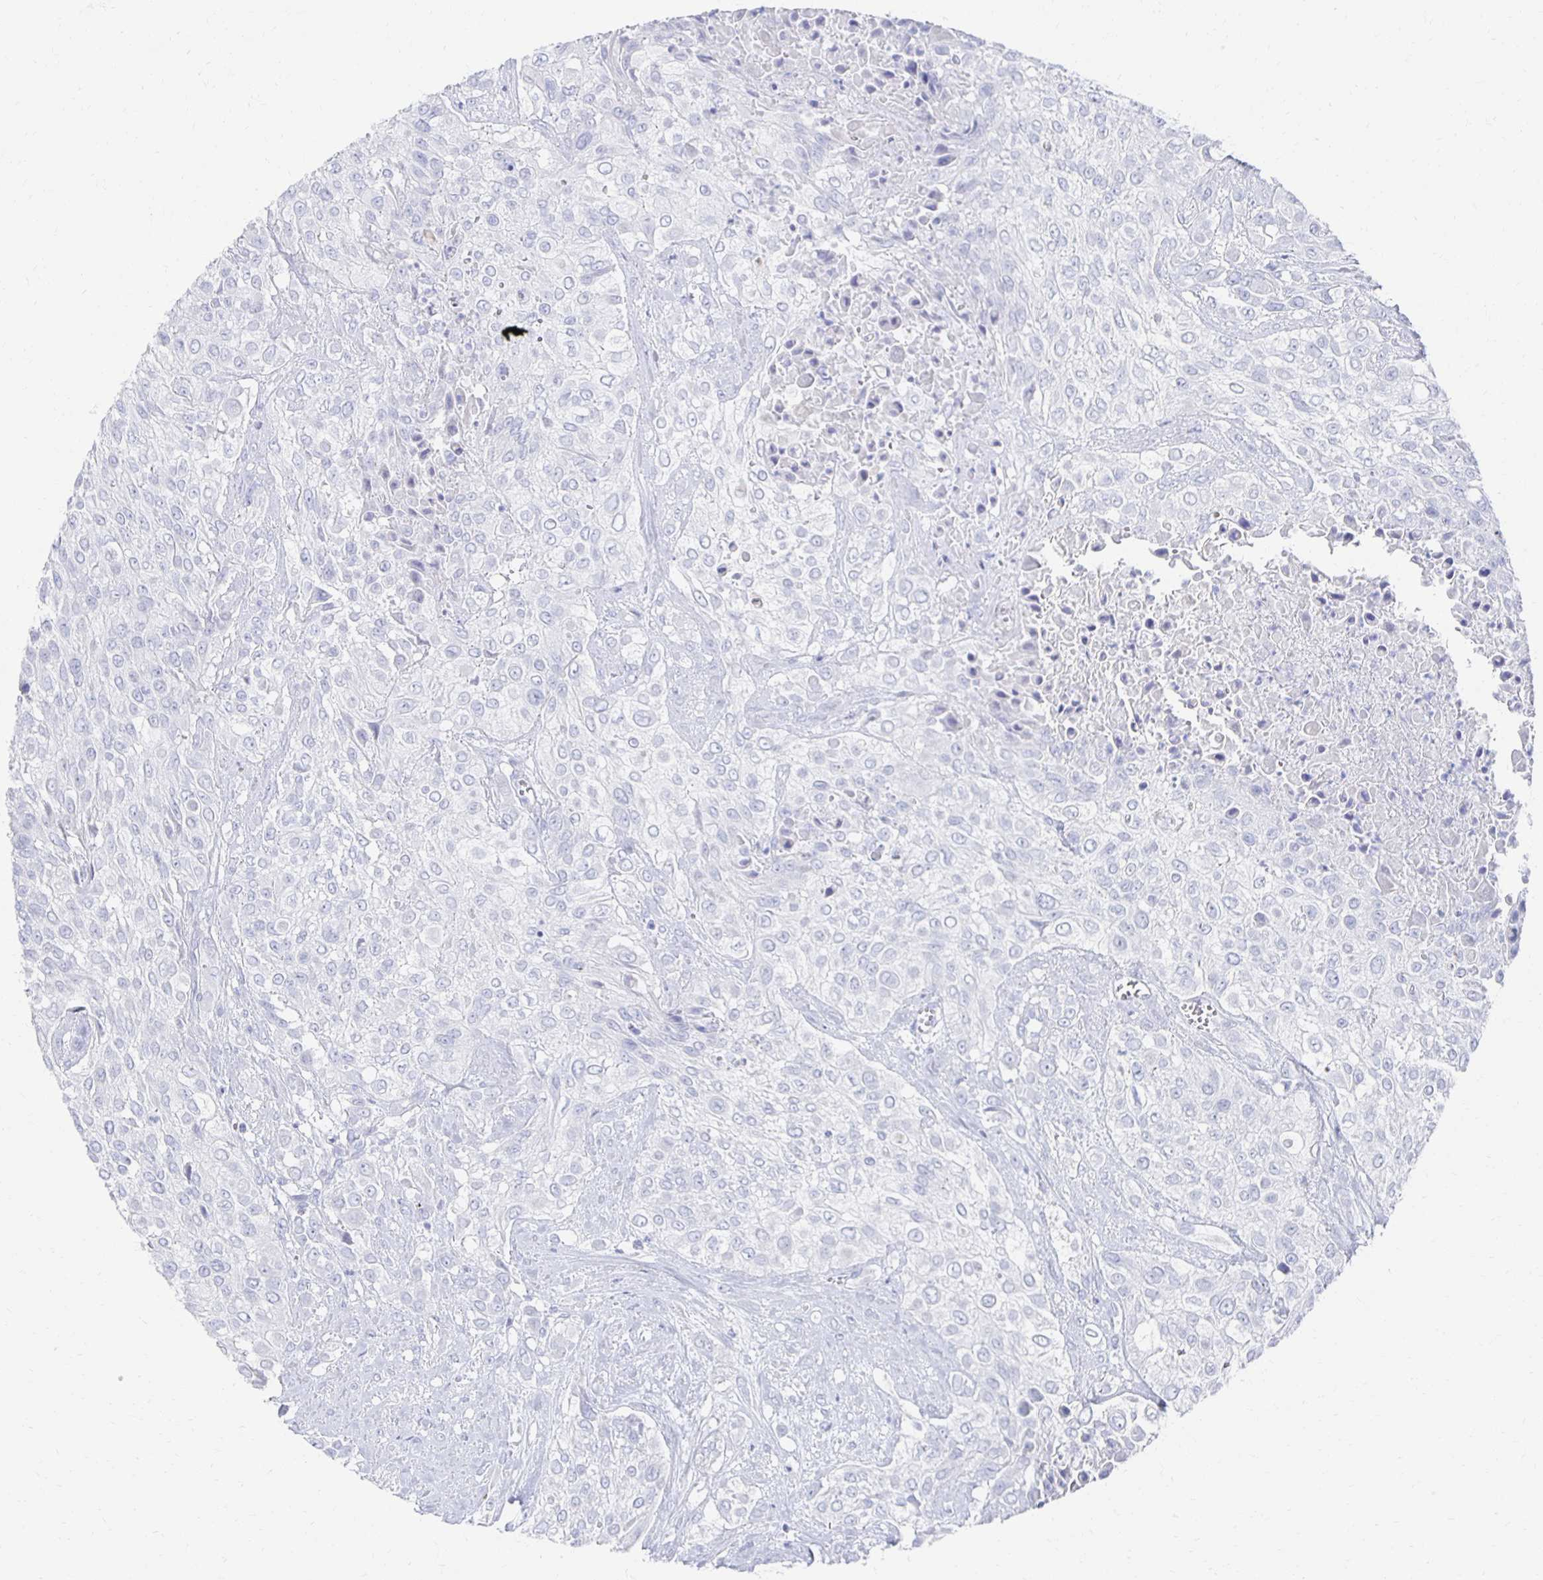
{"staining": {"intensity": "negative", "quantity": "none", "location": "none"}, "tissue": "urothelial cancer", "cell_type": "Tumor cells", "image_type": "cancer", "snomed": [{"axis": "morphology", "description": "Urothelial carcinoma, High grade"}, {"axis": "topography", "description": "Urinary bladder"}], "caption": "The histopathology image demonstrates no staining of tumor cells in urothelial cancer.", "gene": "PRDM7", "patient": {"sex": "male", "age": 57}}